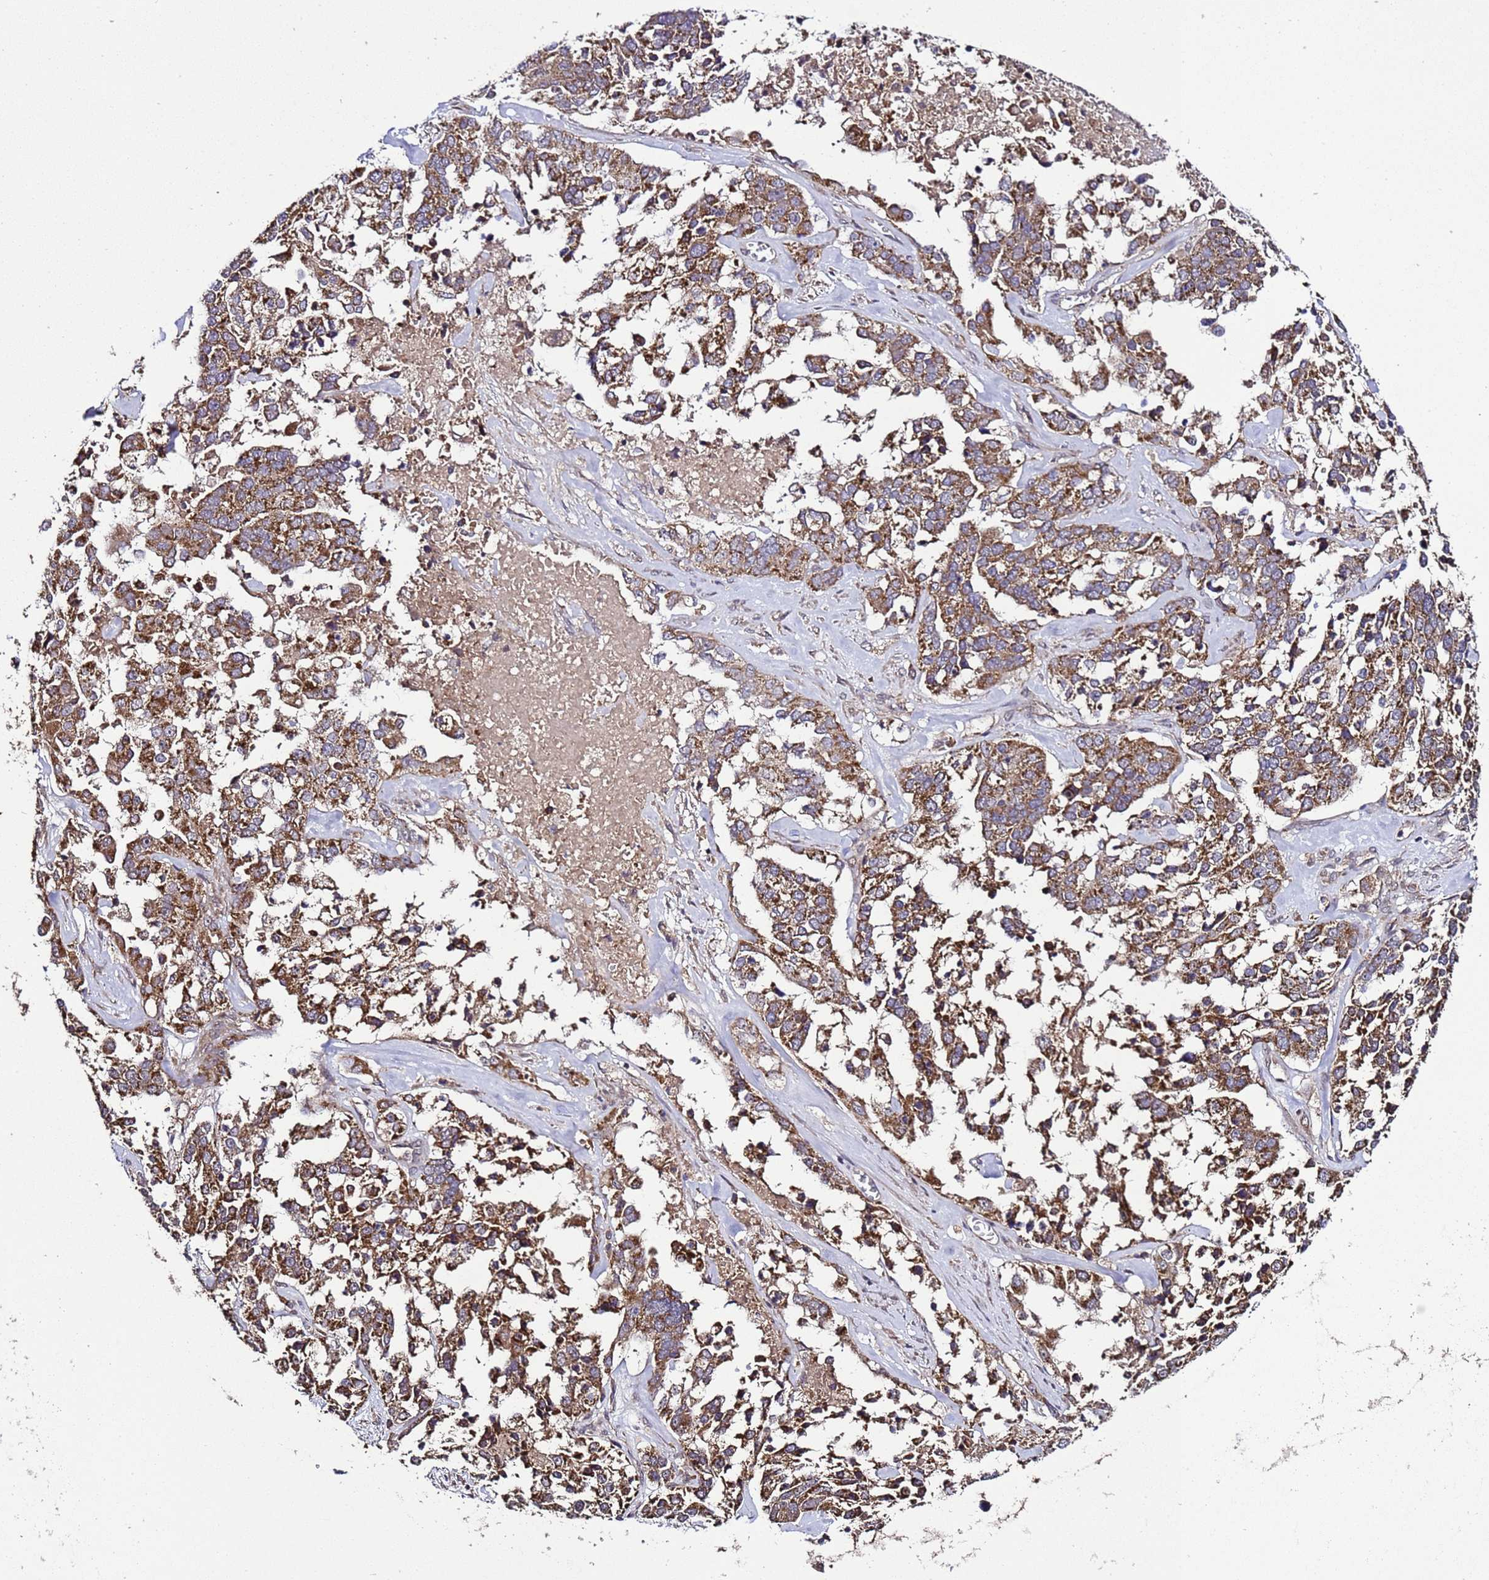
{"staining": {"intensity": "moderate", "quantity": ">75%", "location": "cytoplasmic/membranous"}, "tissue": "ovarian cancer", "cell_type": "Tumor cells", "image_type": "cancer", "snomed": [{"axis": "morphology", "description": "Cystadenocarcinoma, serous, NOS"}, {"axis": "topography", "description": "Ovary"}], "caption": "Serous cystadenocarcinoma (ovarian) was stained to show a protein in brown. There is medium levels of moderate cytoplasmic/membranous positivity in about >75% of tumor cells. (DAB (3,3'-diaminobenzidine) IHC, brown staining for protein, blue staining for nuclei).", "gene": "HSPBAP1", "patient": {"sex": "female", "age": 44}}